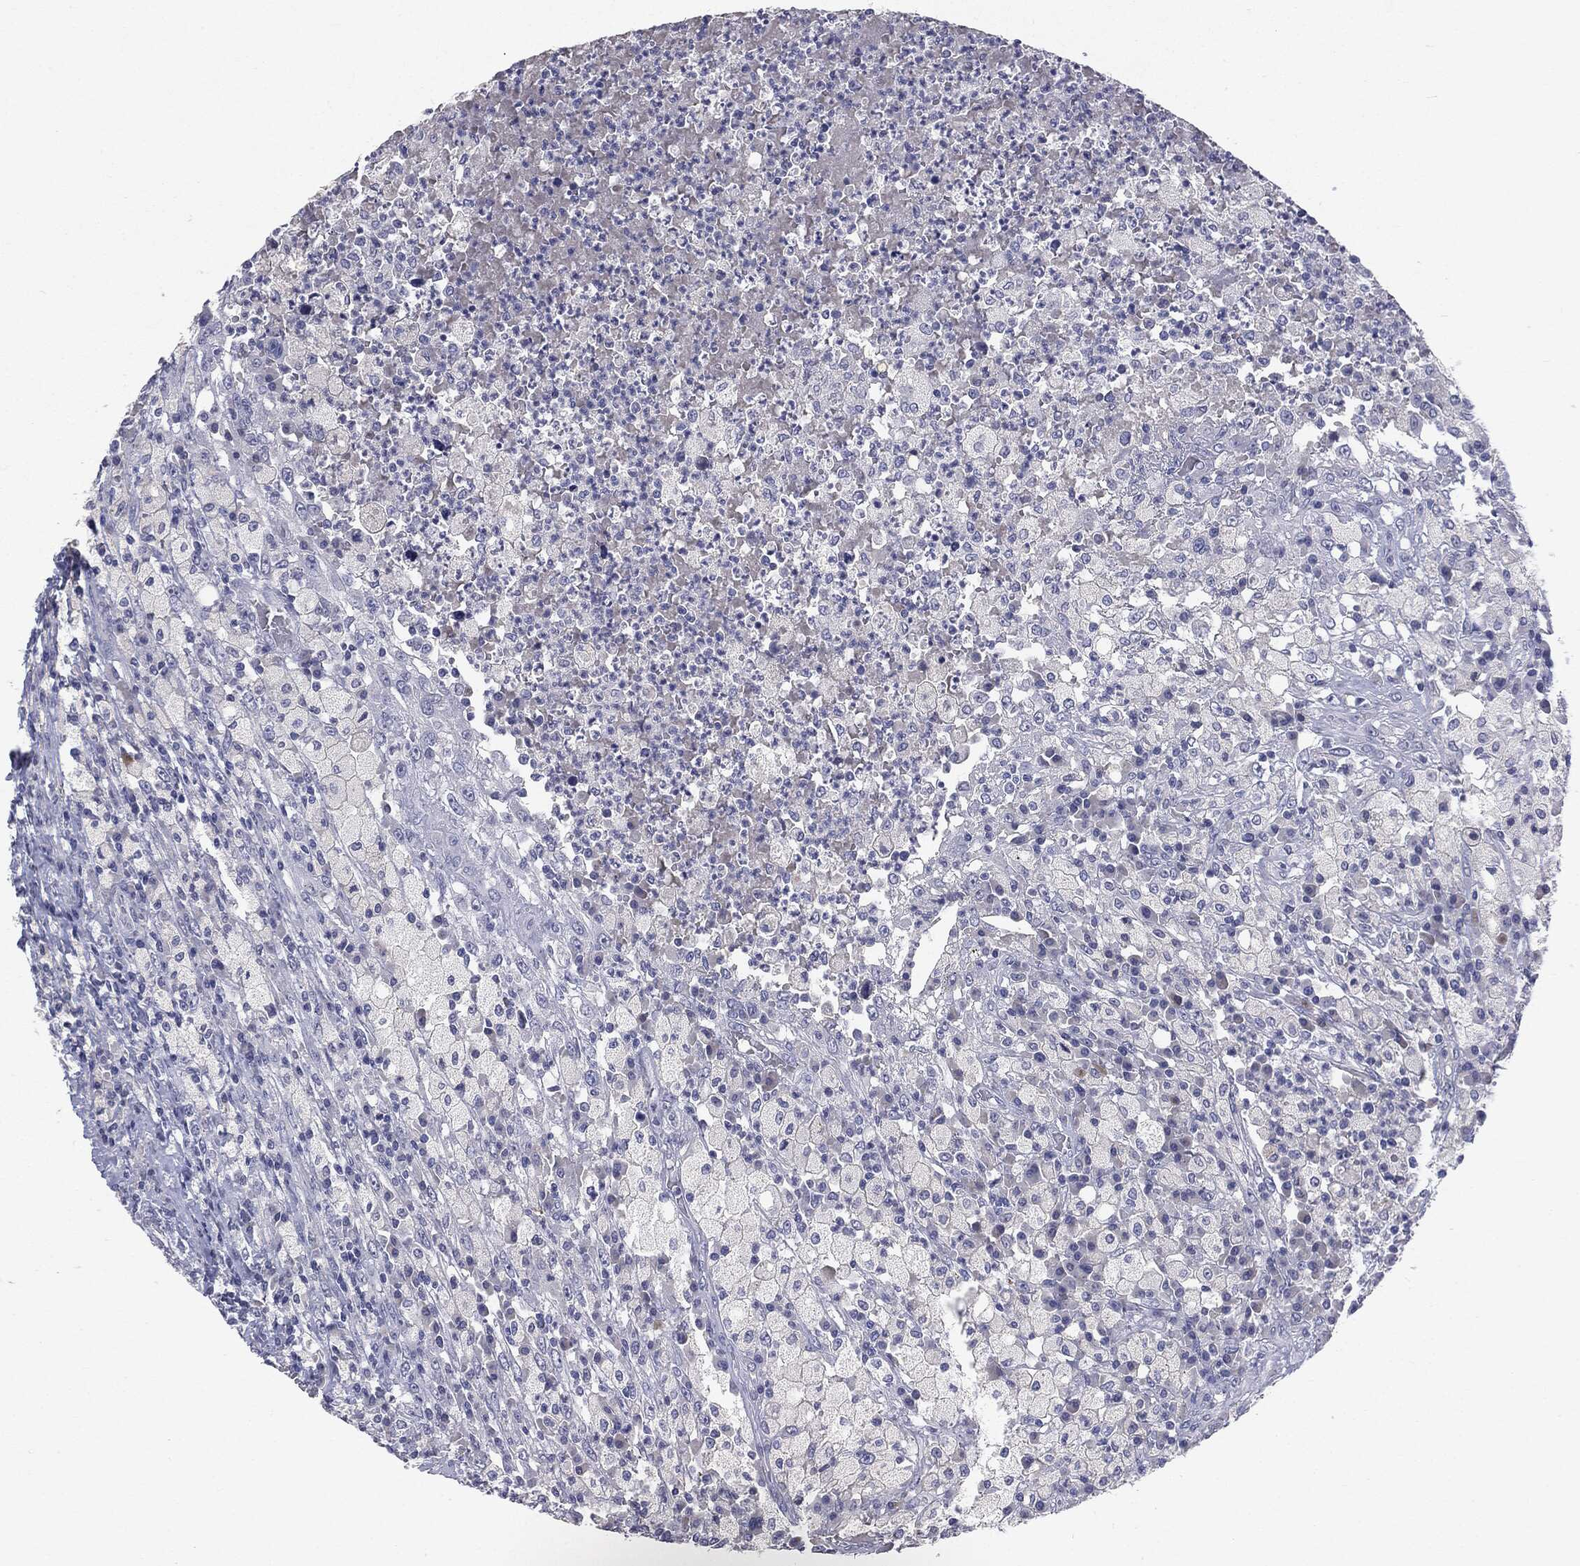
{"staining": {"intensity": "negative", "quantity": "none", "location": "none"}, "tissue": "testis cancer", "cell_type": "Tumor cells", "image_type": "cancer", "snomed": [{"axis": "morphology", "description": "Necrosis, NOS"}, {"axis": "morphology", "description": "Carcinoma, Embryonal, NOS"}, {"axis": "topography", "description": "Testis"}], "caption": "Tumor cells show no significant expression in embryonal carcinoma (testis).", "gene": "TSHB", "patient": {"sex": "male", "age": 19}}